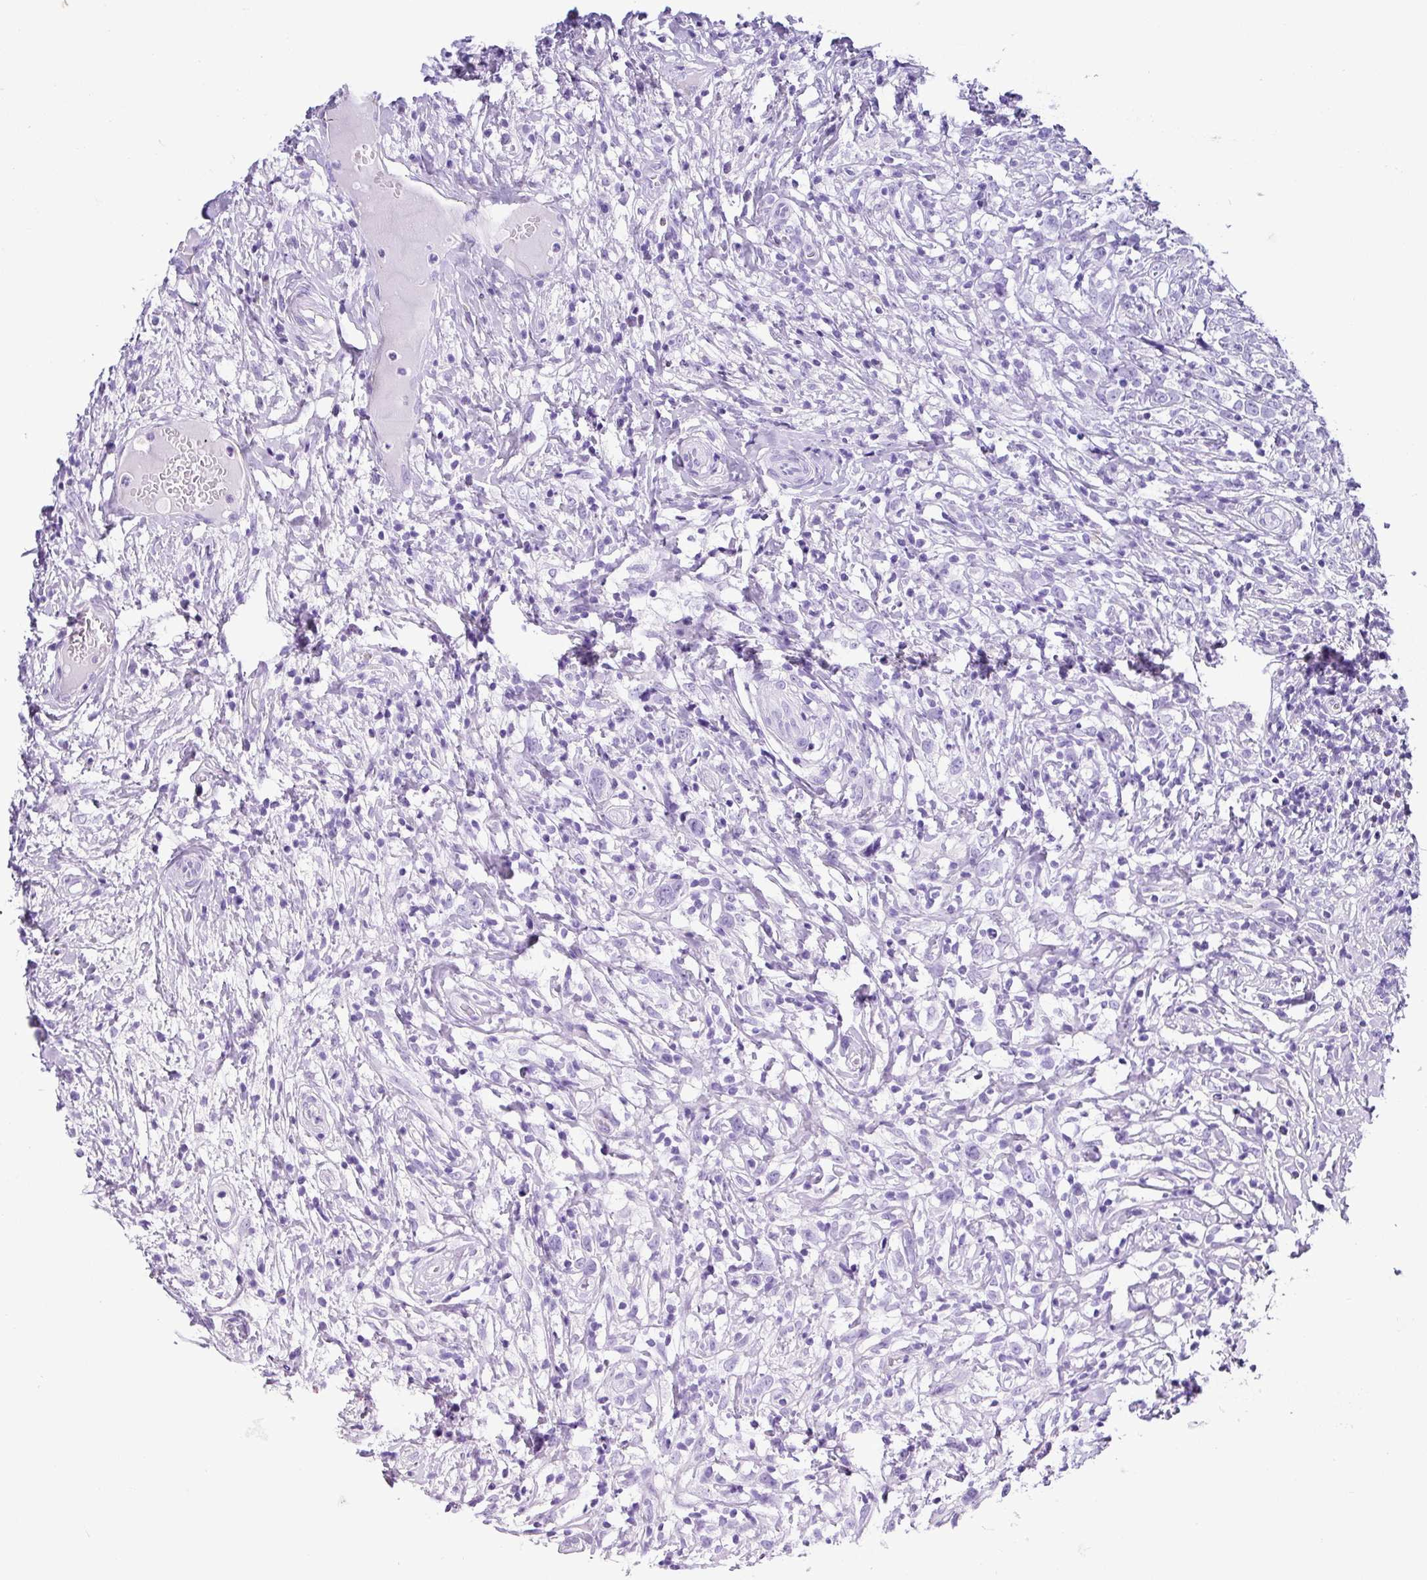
{"staining": {"intensity": "negative", "quantity": "none", "location": "none"}, "tissue": "lymphoma", "cell_type": "Tumor cells", "image_type": "cancer", "snomed": [{"axis": "morphology", "description": "Hodgkin's disease, NOS"}, {"axis": "topography", "description": "No Tissue"}], "caption": "Tumor cells show no significant staining in Hodgkin's disease.", "gene": "ZG16", "patient": {"sex": "female", "age": 21}}